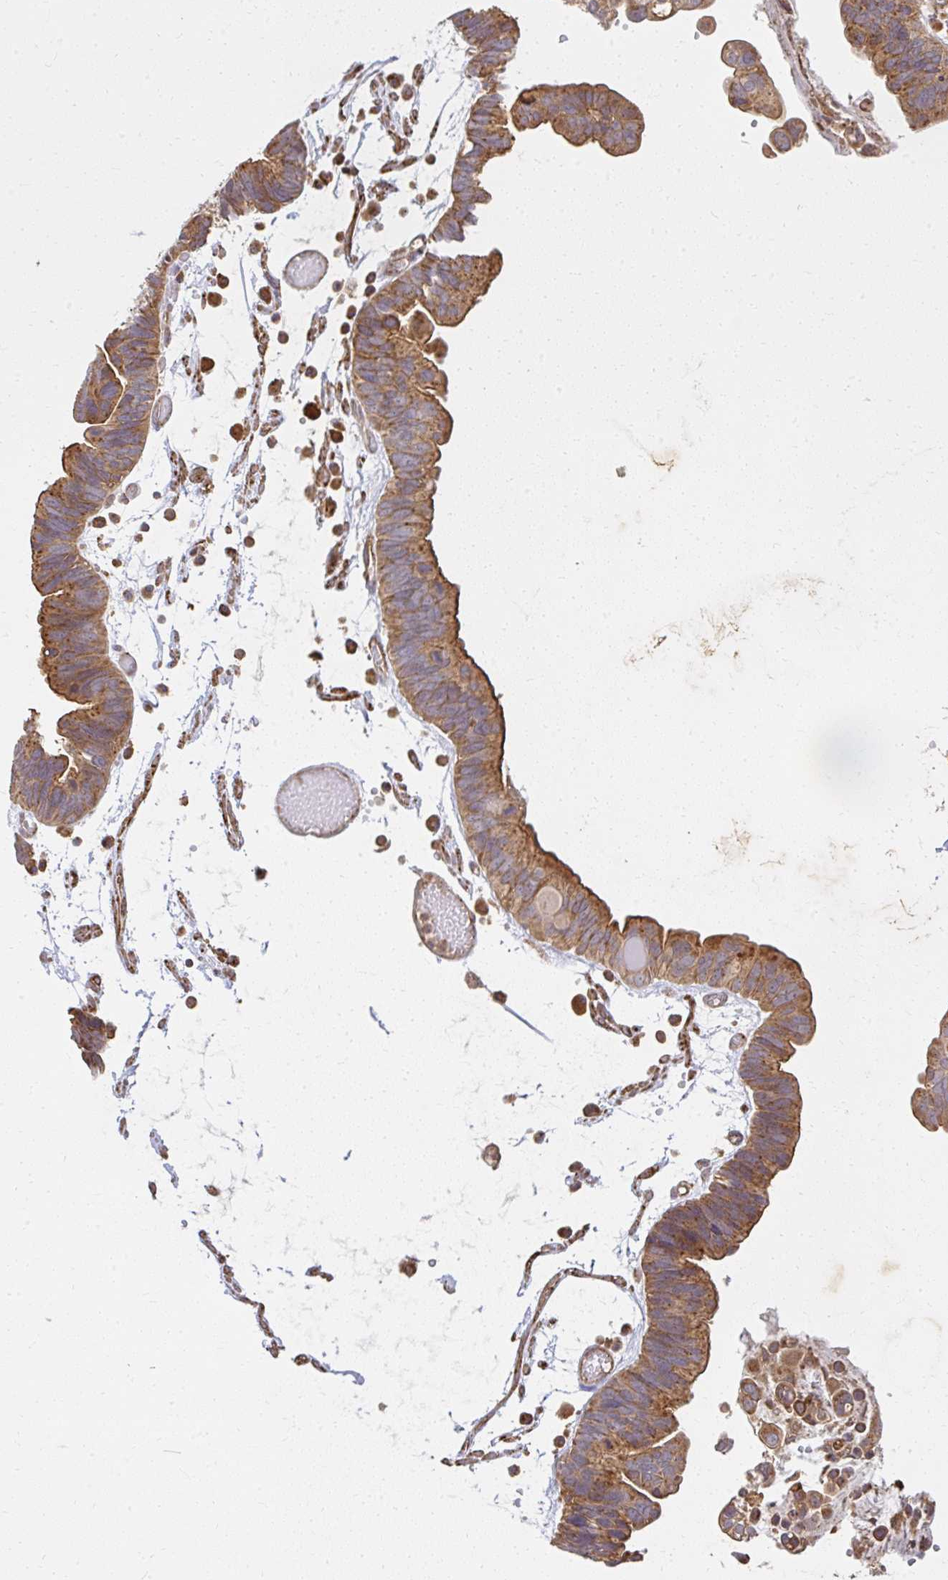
{"staining": {"intensity": "moderate", "quantity": ">75%", "location": "cytoplasmic/membranous"}, "tissue": "ovarian cancer", "cell_type": "Tumor cells", "image_type": "cancer", "snomed": [{"axis": "morphology", "description": "Cystadenocarcinoma, serous, NOS"}, {"axis": "topography", "description": "Ovary"}], "caption": "This image displays IHC staining of serous cystadenocarcinoma (ovarian), with medium moderate cytoplasmic/membranous staining in about >75% of tumor cells.", "gene": "GNS", "patient": {"sex": "female", "age": 56}}